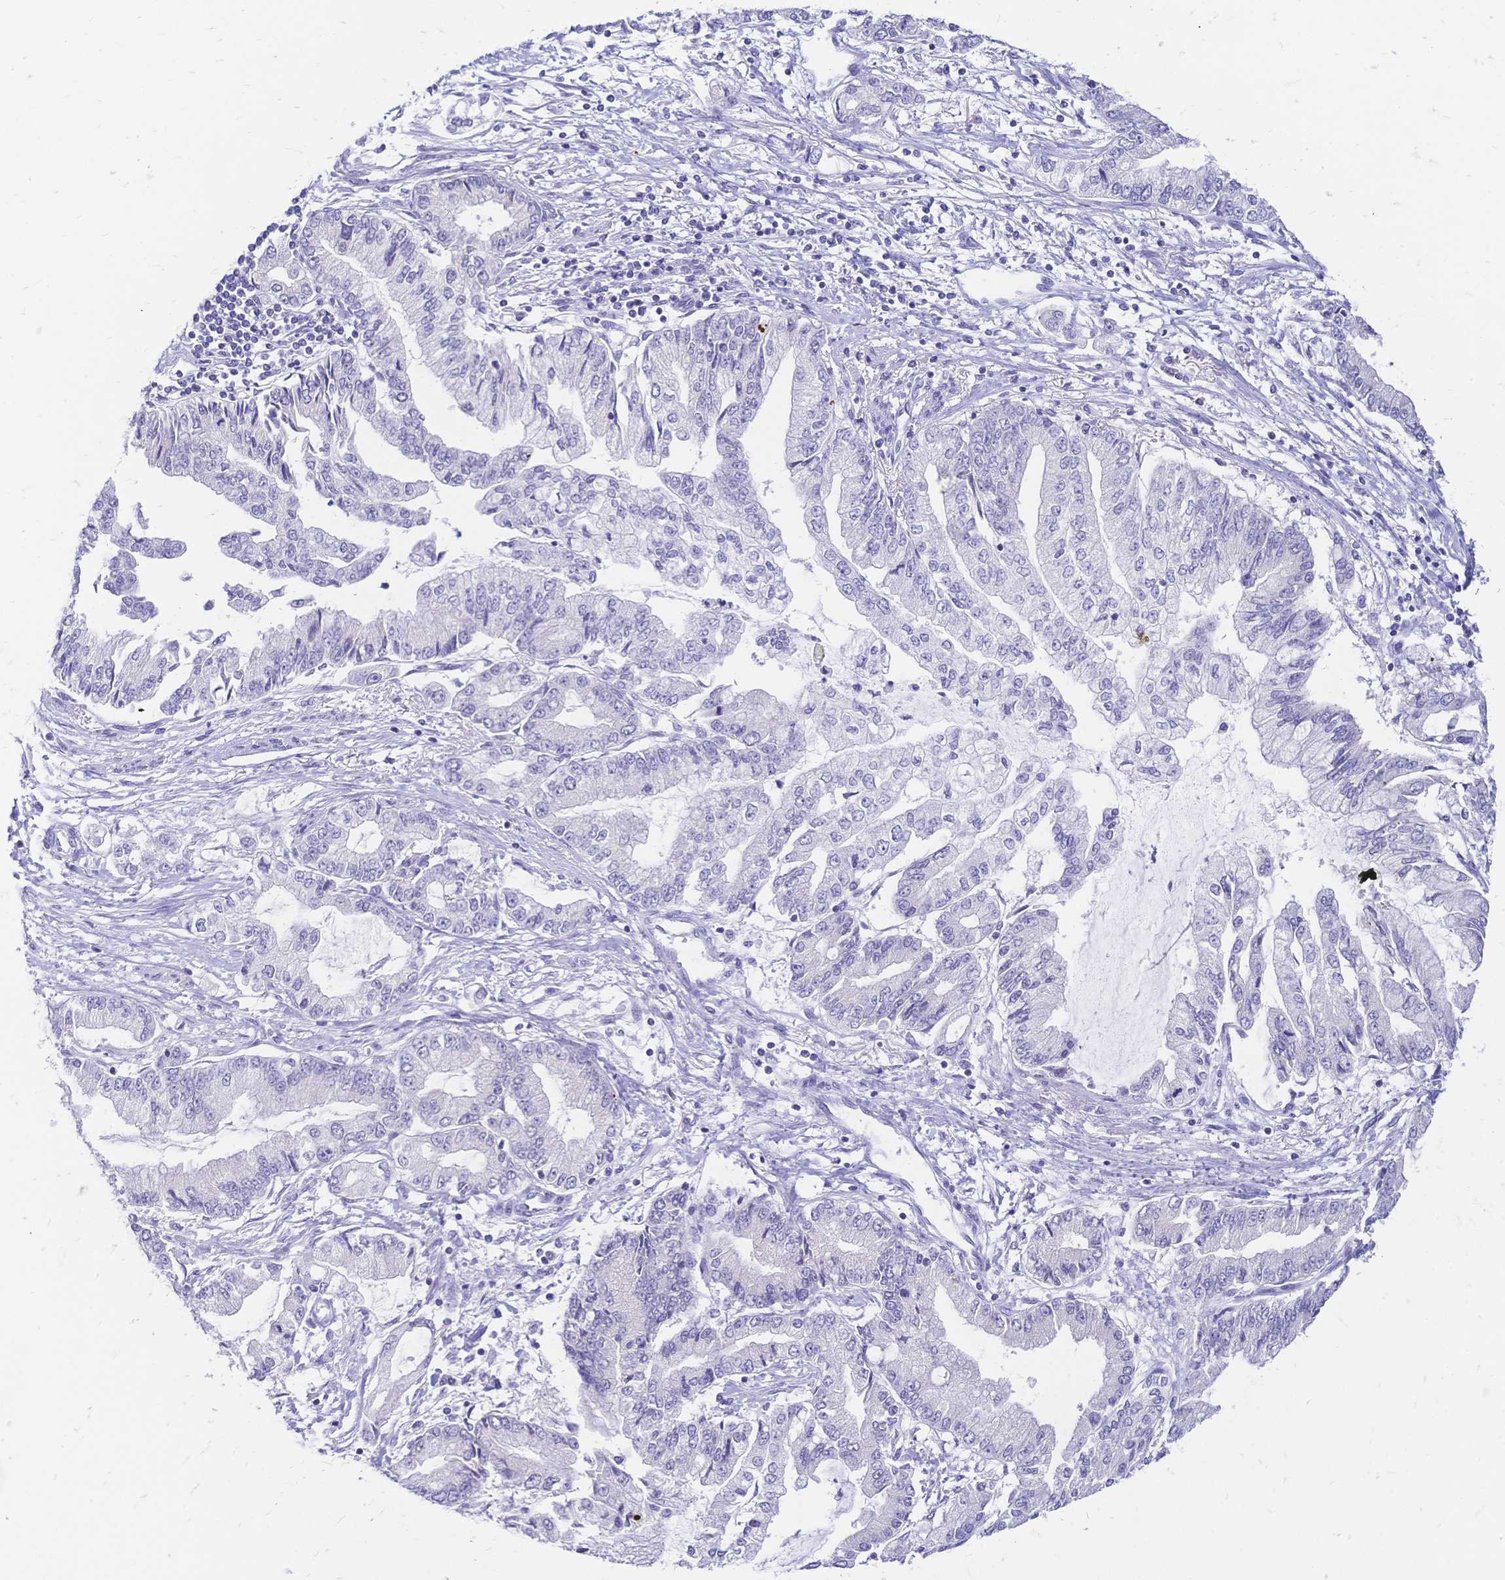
{"staining": {"intensity": "negative", "quantity": "none", "location": "none"}, "tissue": "stomach cancer", "cell_type": "Tumor cells", "image_type": "cancer", "snomed": [{"axis": "morphology", "description": "Adenocarcinoma, NOS"}, {"axis": "topography", "description": "Stomach, upper"}], "caption": "Immunohistochemistry (IHC) histopathology image of neoplastic tissue: human adenocarcinoma (stomach) stained with DAB (3,3'-diaminobenzidine) reveals no significant protein positivity in tumor cells.", "gene": "GRB7", "patient": {"sex": "female", "age": 74}}